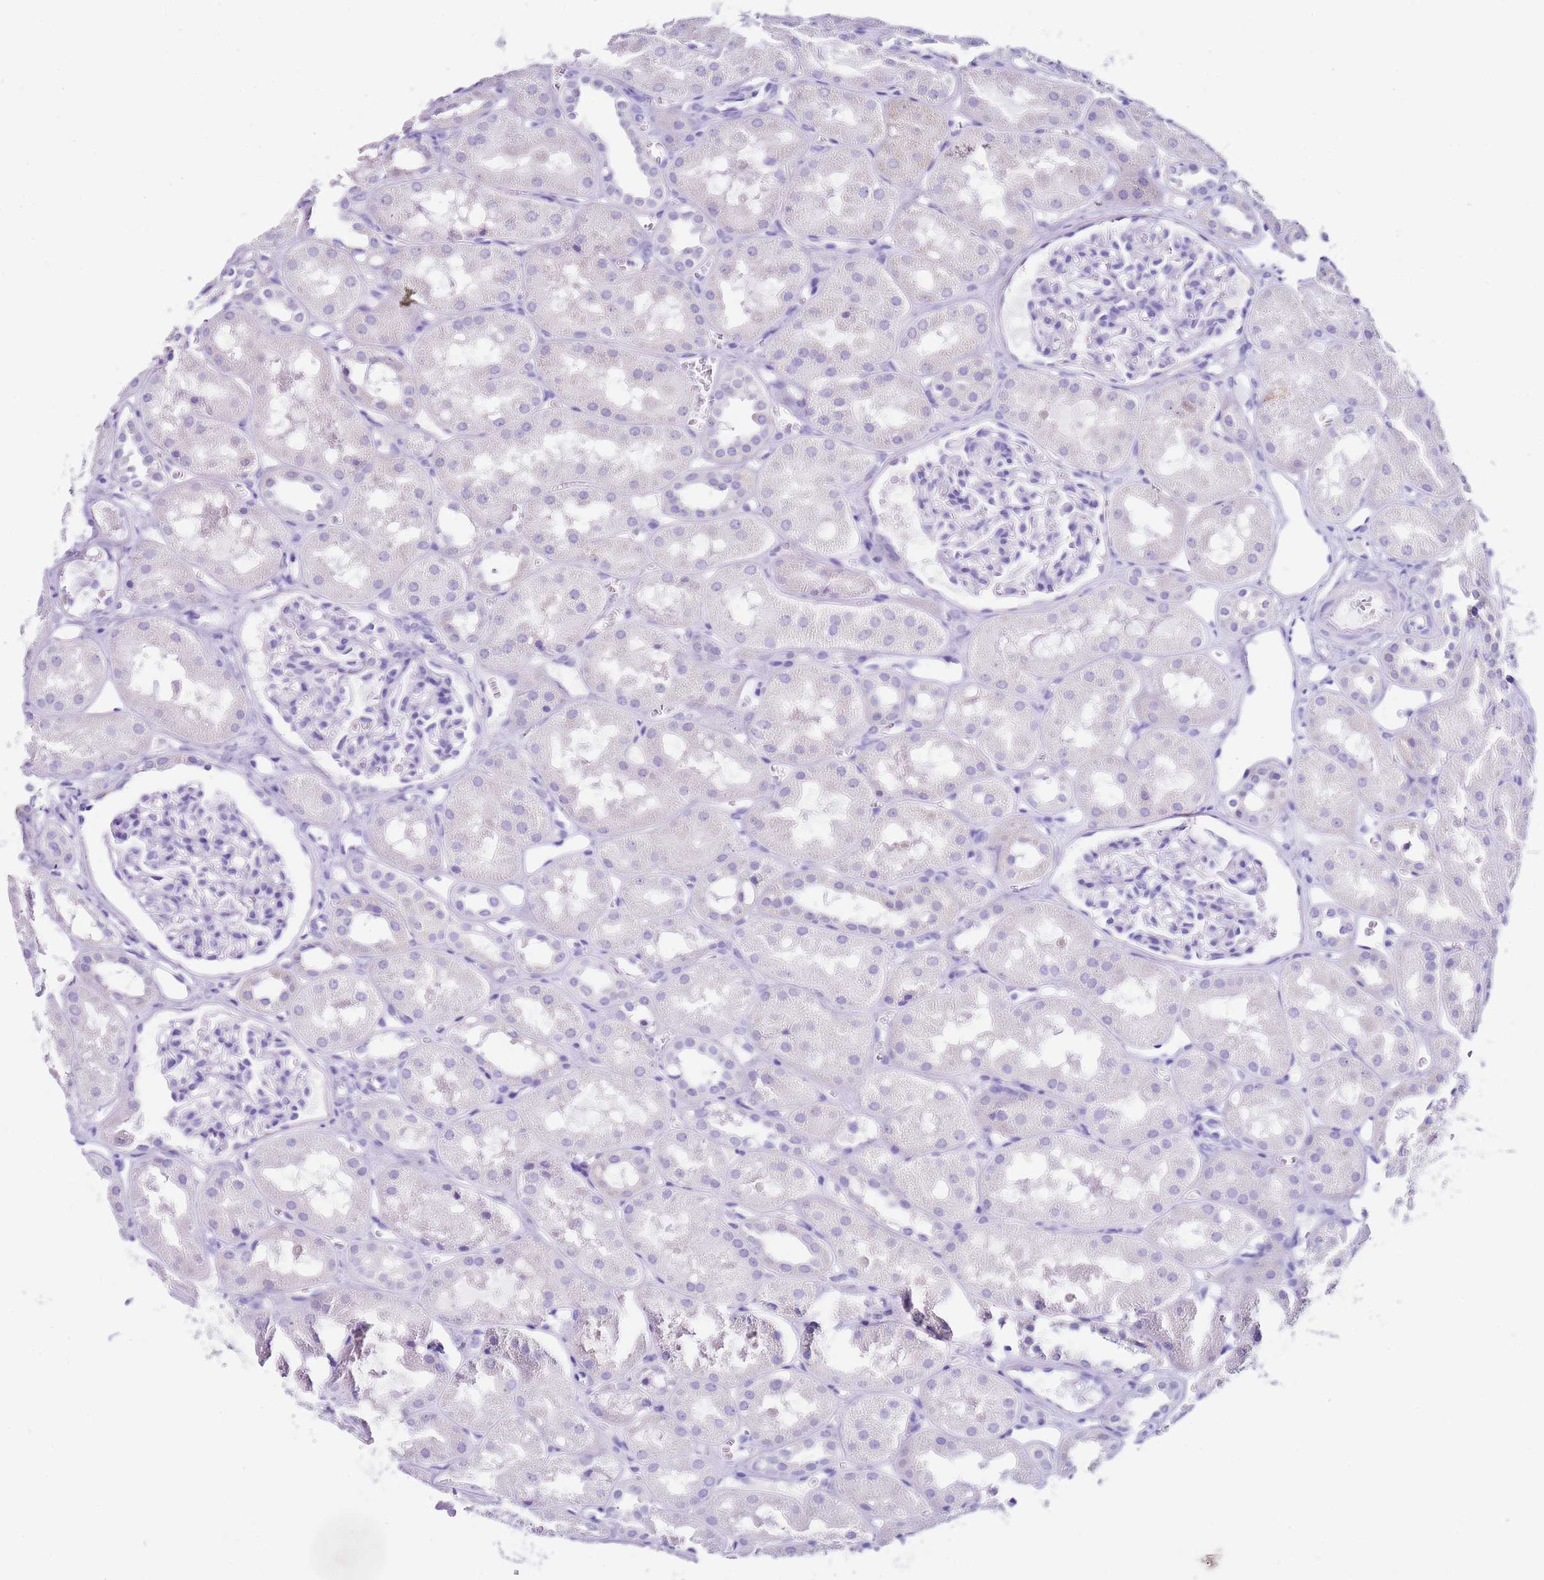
{"staining": {"intensity": "negative", "quantity": "none", "location": "none"}, "tissue": "kidney", "cell_type": "Cells in glomeruli", "image_type": "normal", "snomed": [{"axis": "morphology", "description": "Normal tissue, NOS"}, {"axis": "topography", "description": "Kidney"}], "caption": "The micrograph shows no staining of cells in glomeruli in benign kidney. (DAB (3,3'-diaminobenzidine) immunohistochemistry (IHC), high magnification).", "gene": "PTBP2", "patient": {"sex": "male", "age": 16}}